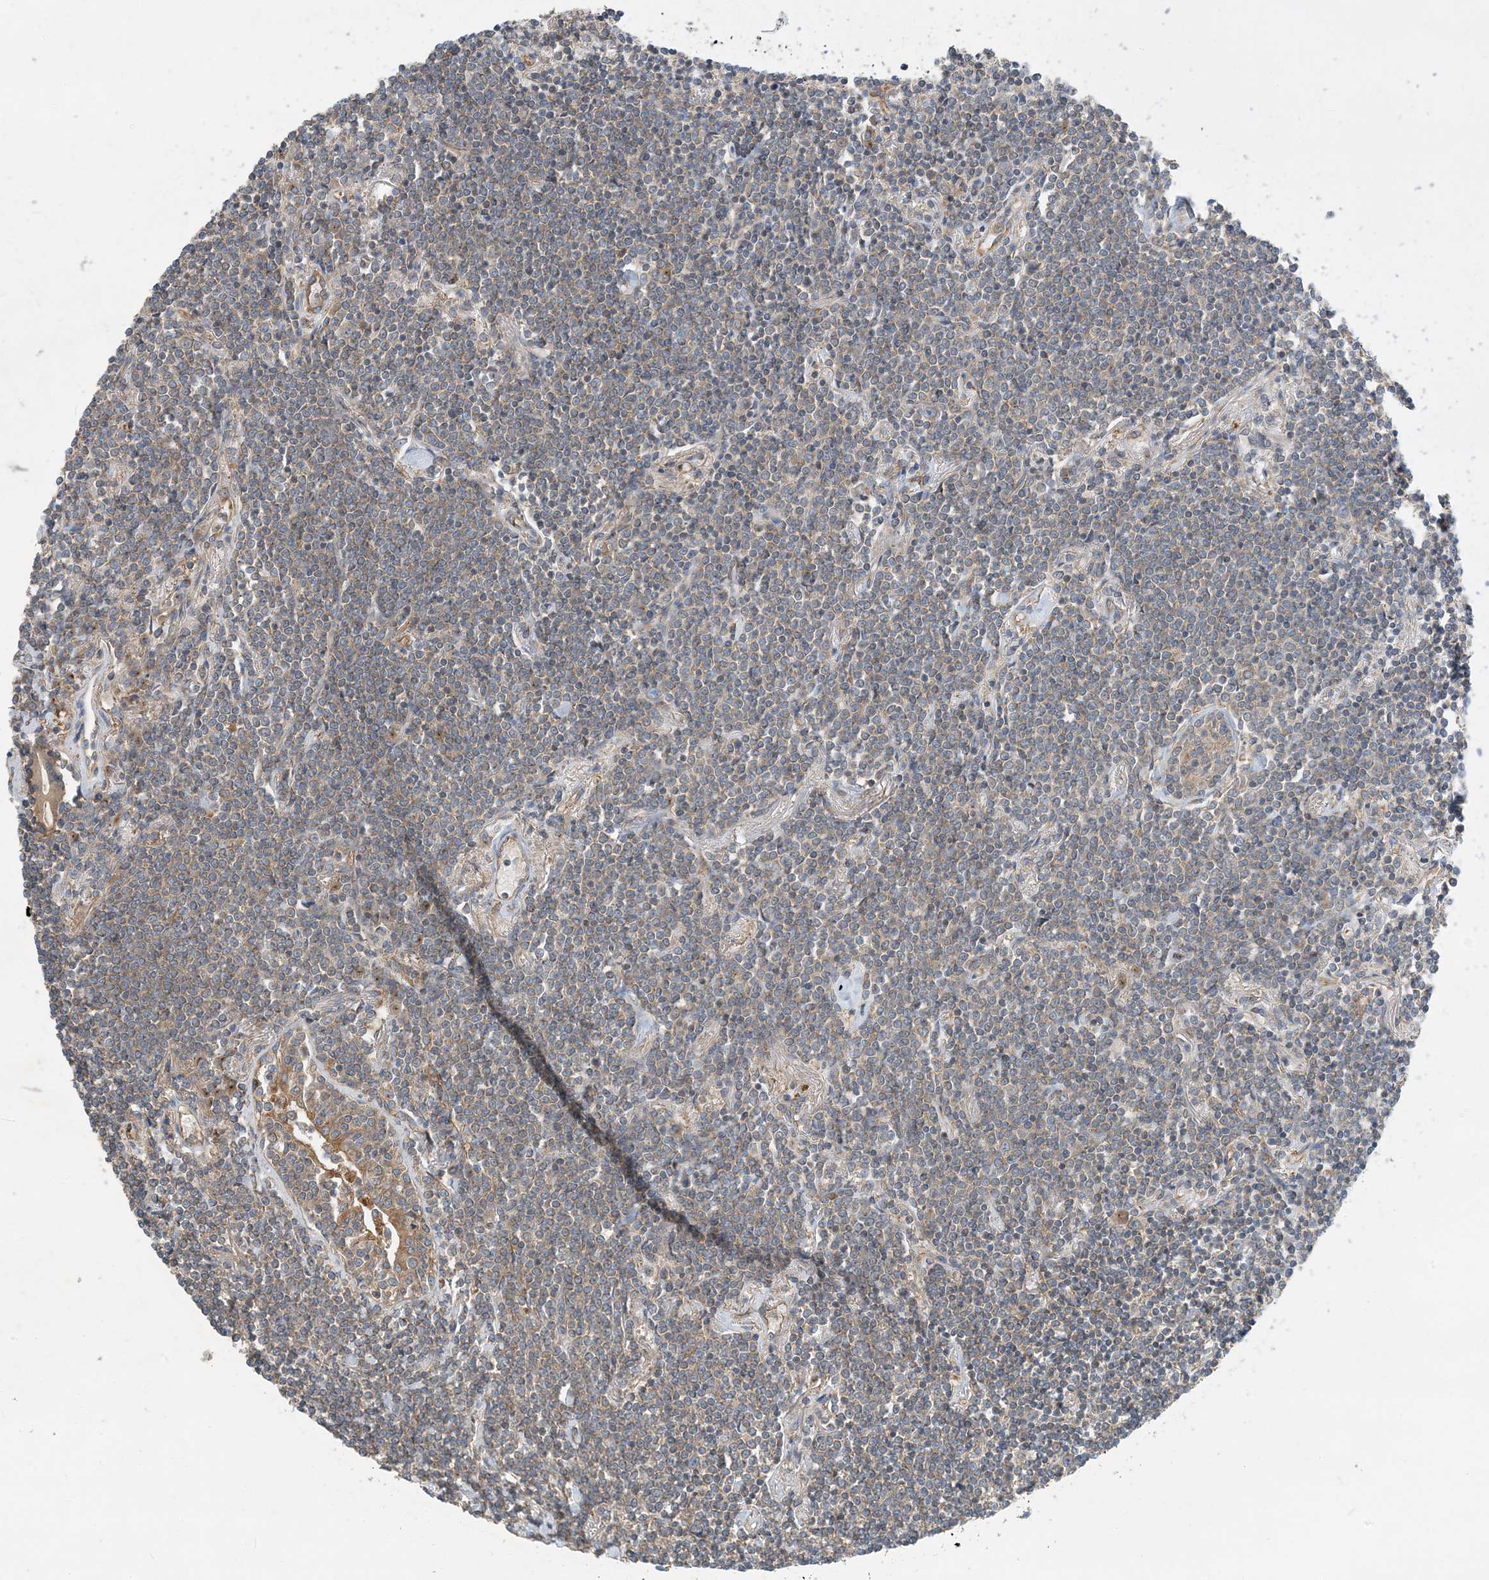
{"staining": {"intensity": "weak", "quantity": "25%-75%", "location": "cytoplasmic/membranous"}, "tissue": "lymphoma", "cell_type": "Tumor cells", "image_type": "cancer", "snomed": [{"axis": "morphology", "description": "Malignant lymphoma, non-Hodgkin's type, Low grade"}, {"axis": "topography", "description": "Lung"}], "caption": "Tumor cells reveal low levels of weak cytoplasmic/membranous staining in approximately 25%-75% of cells in lymphoma.", "gene": "SIDT1", "patient": {"sex": "female", "age": 71}}